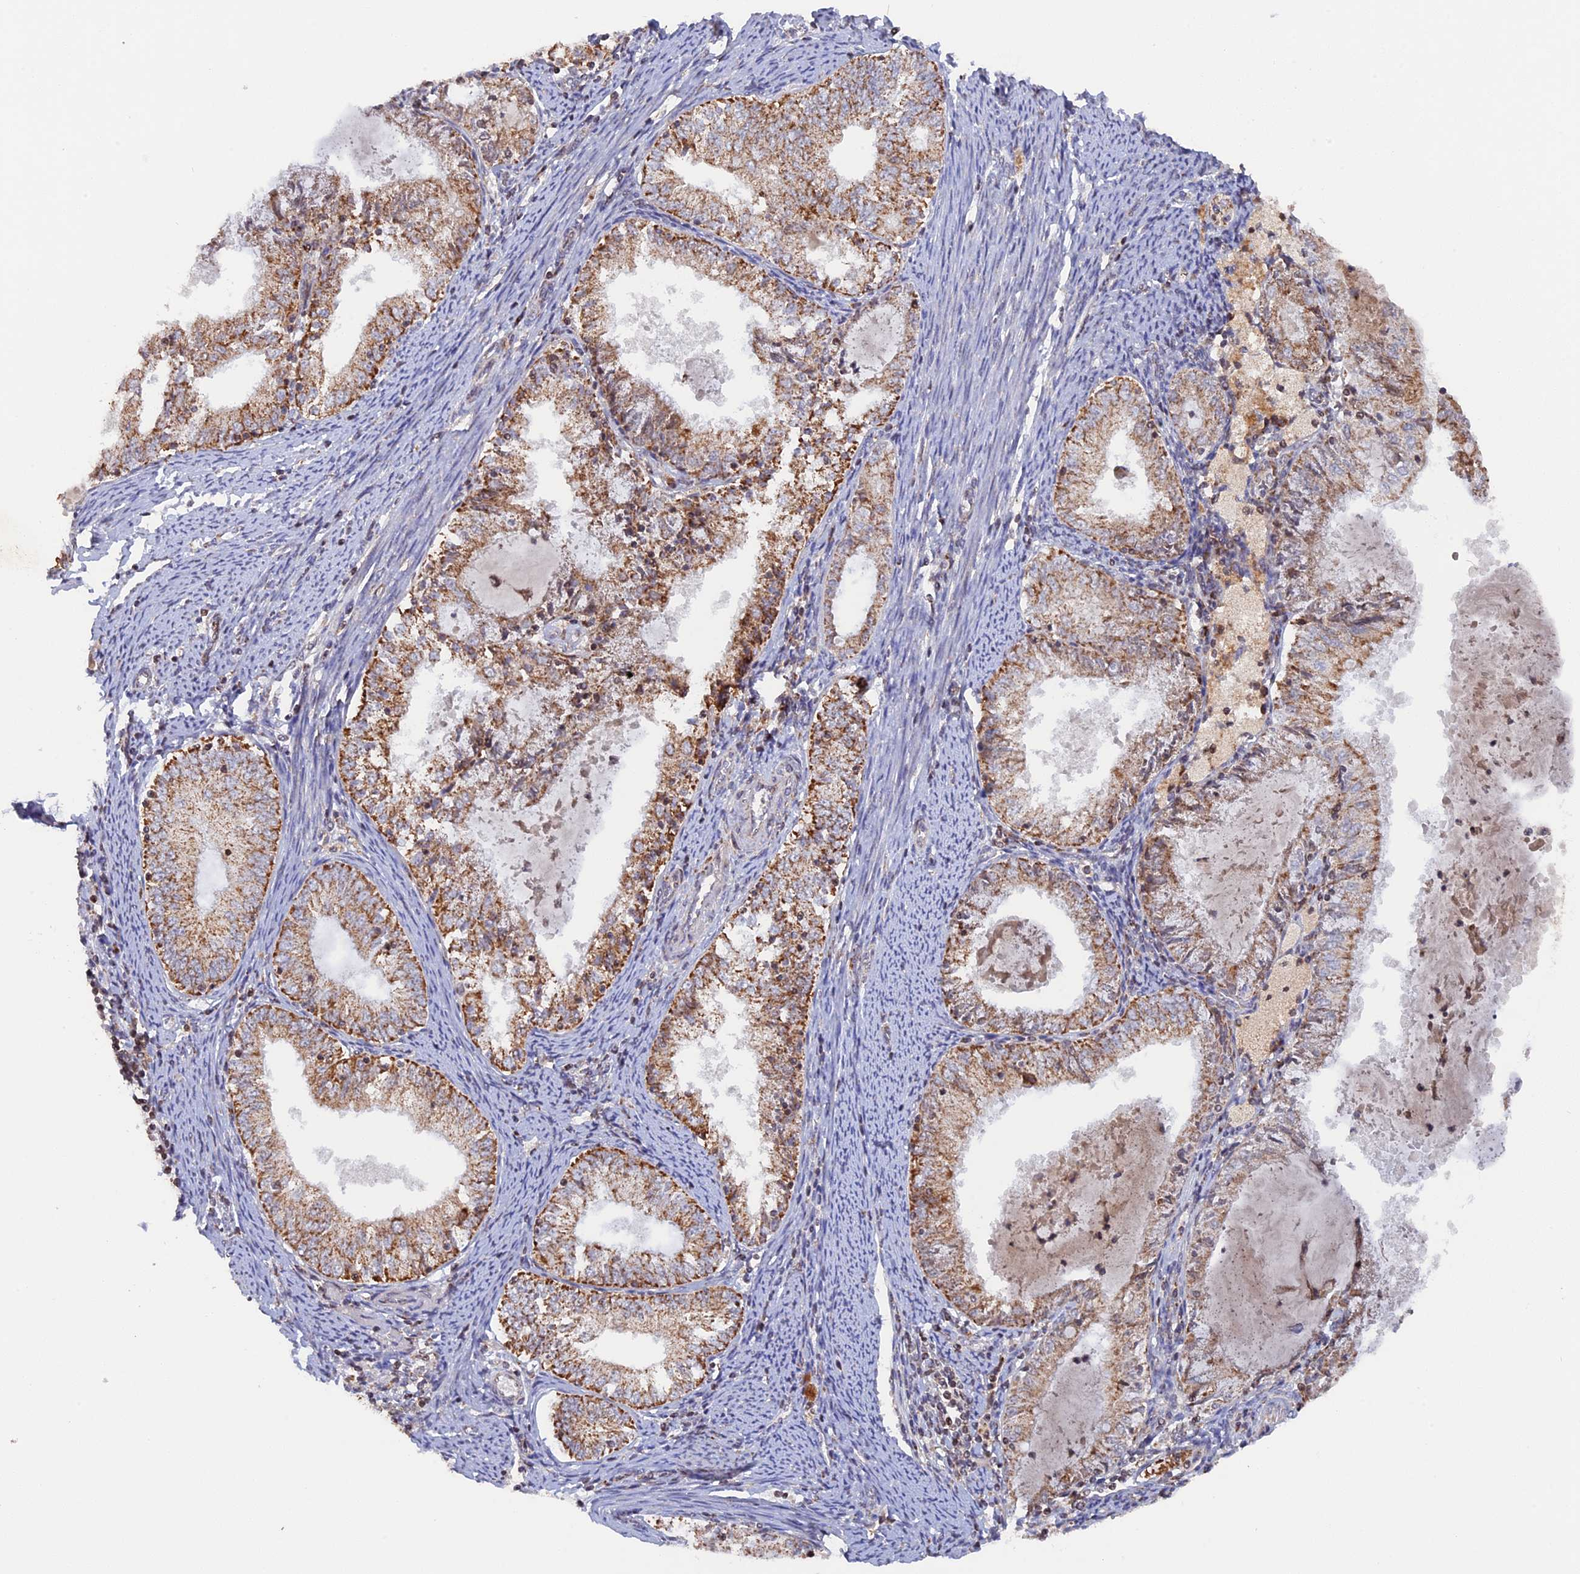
{"staining": {"intensity": "moderate", "quantity": ">75%", "location": "cytoplasmic/membranous"}, "tissue": "endometrial cancer", "cell_type": "Tumor cells", "image_type": "cancer", "snomed": [{"axis": "morphology", "description": "Adenocarcinoma, NOS"}, {"axis": "topography", "description": "Endometrium"}], "caption": "DAB (3,3'-diaminobenzidine) immunohistochemical staining of endometrial adenocarcinoma demonstrates moderate cytoplasmic/membranous protein positivity in approximately >75% of tumor cells. (IHC, brightfield microscopy, high magnification).", "gene": "MPV17L", "patient": {"sex": "female", "age": 57}}